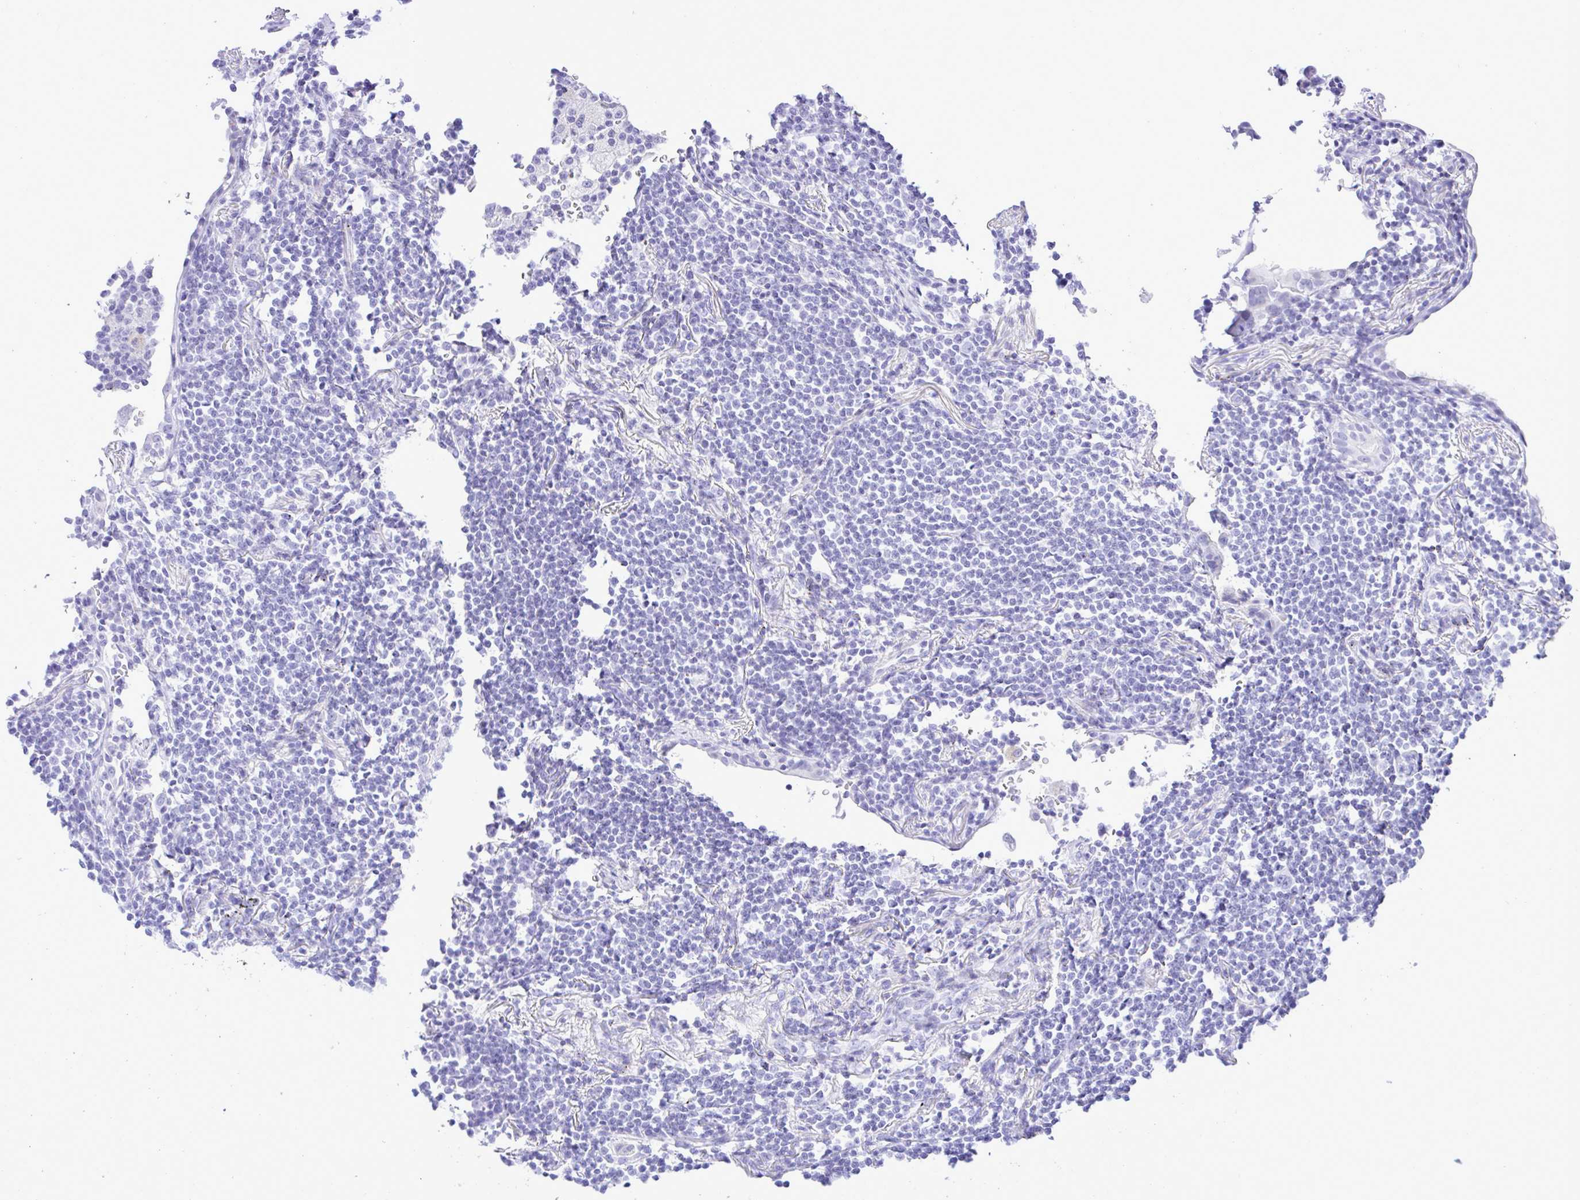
{"staining": {"intensity": "negative", "quantity": "none", "location": "none"}, "tissue": "lymphoma", "cell_type": "Tumor cells", "image_type": "cancer", "snomed": [{"axis": "morphology", "description": "Malignant lymphoma, non-Hodgkin's type, Low grade"}, {"axis": "topography", "description": "Lung"}], "caption": "DAB (3,3'-diaminobenzidine) immunohistochemical staining of low-grade malignant lymphoma, non-Hodgkin's type reveals no significant expression in tumor cells.", "gene": "SELENOV", "patient": {"sex": "female", "age": 71}}